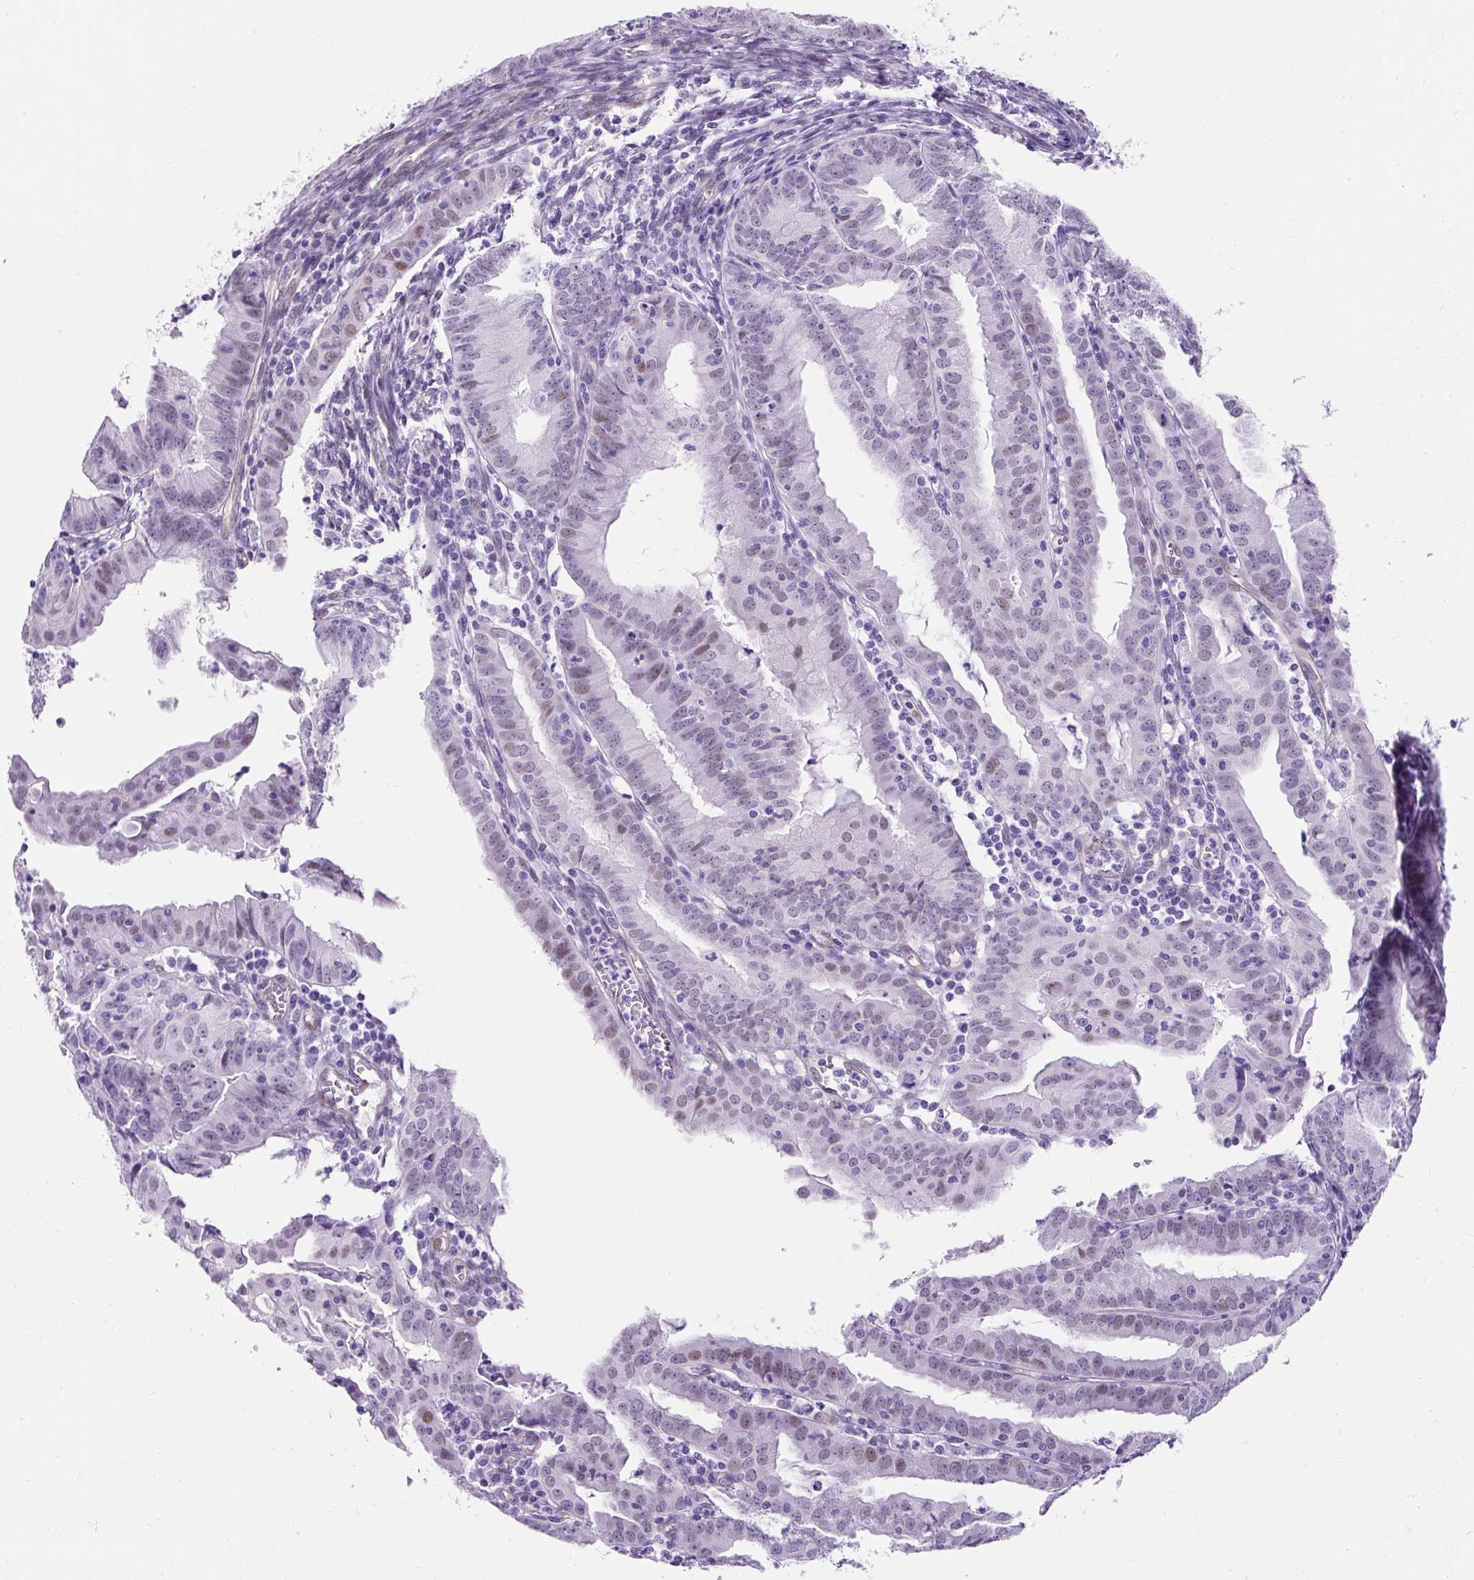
{"staining": {"intensity": "moderate", "quantity": "<25%", "location": "nuclear"}, "tissue": "endometrial cancer", "cell_type": "Tumor cells", "image_type": "cancer", "snomed": [{"axis": "morphology", "description": "Adenocarcinoma, NOS"}, {"axis": "topography", "description": "Endometrium"}], "caption": "The micrograph demonstrates a brown stain indicating the presence of a protein in the nuclear of tumor cells in endometrial adenocarcinoma.", "gene": "KRT12", "patient": {"sex": "female", "age": 60}}